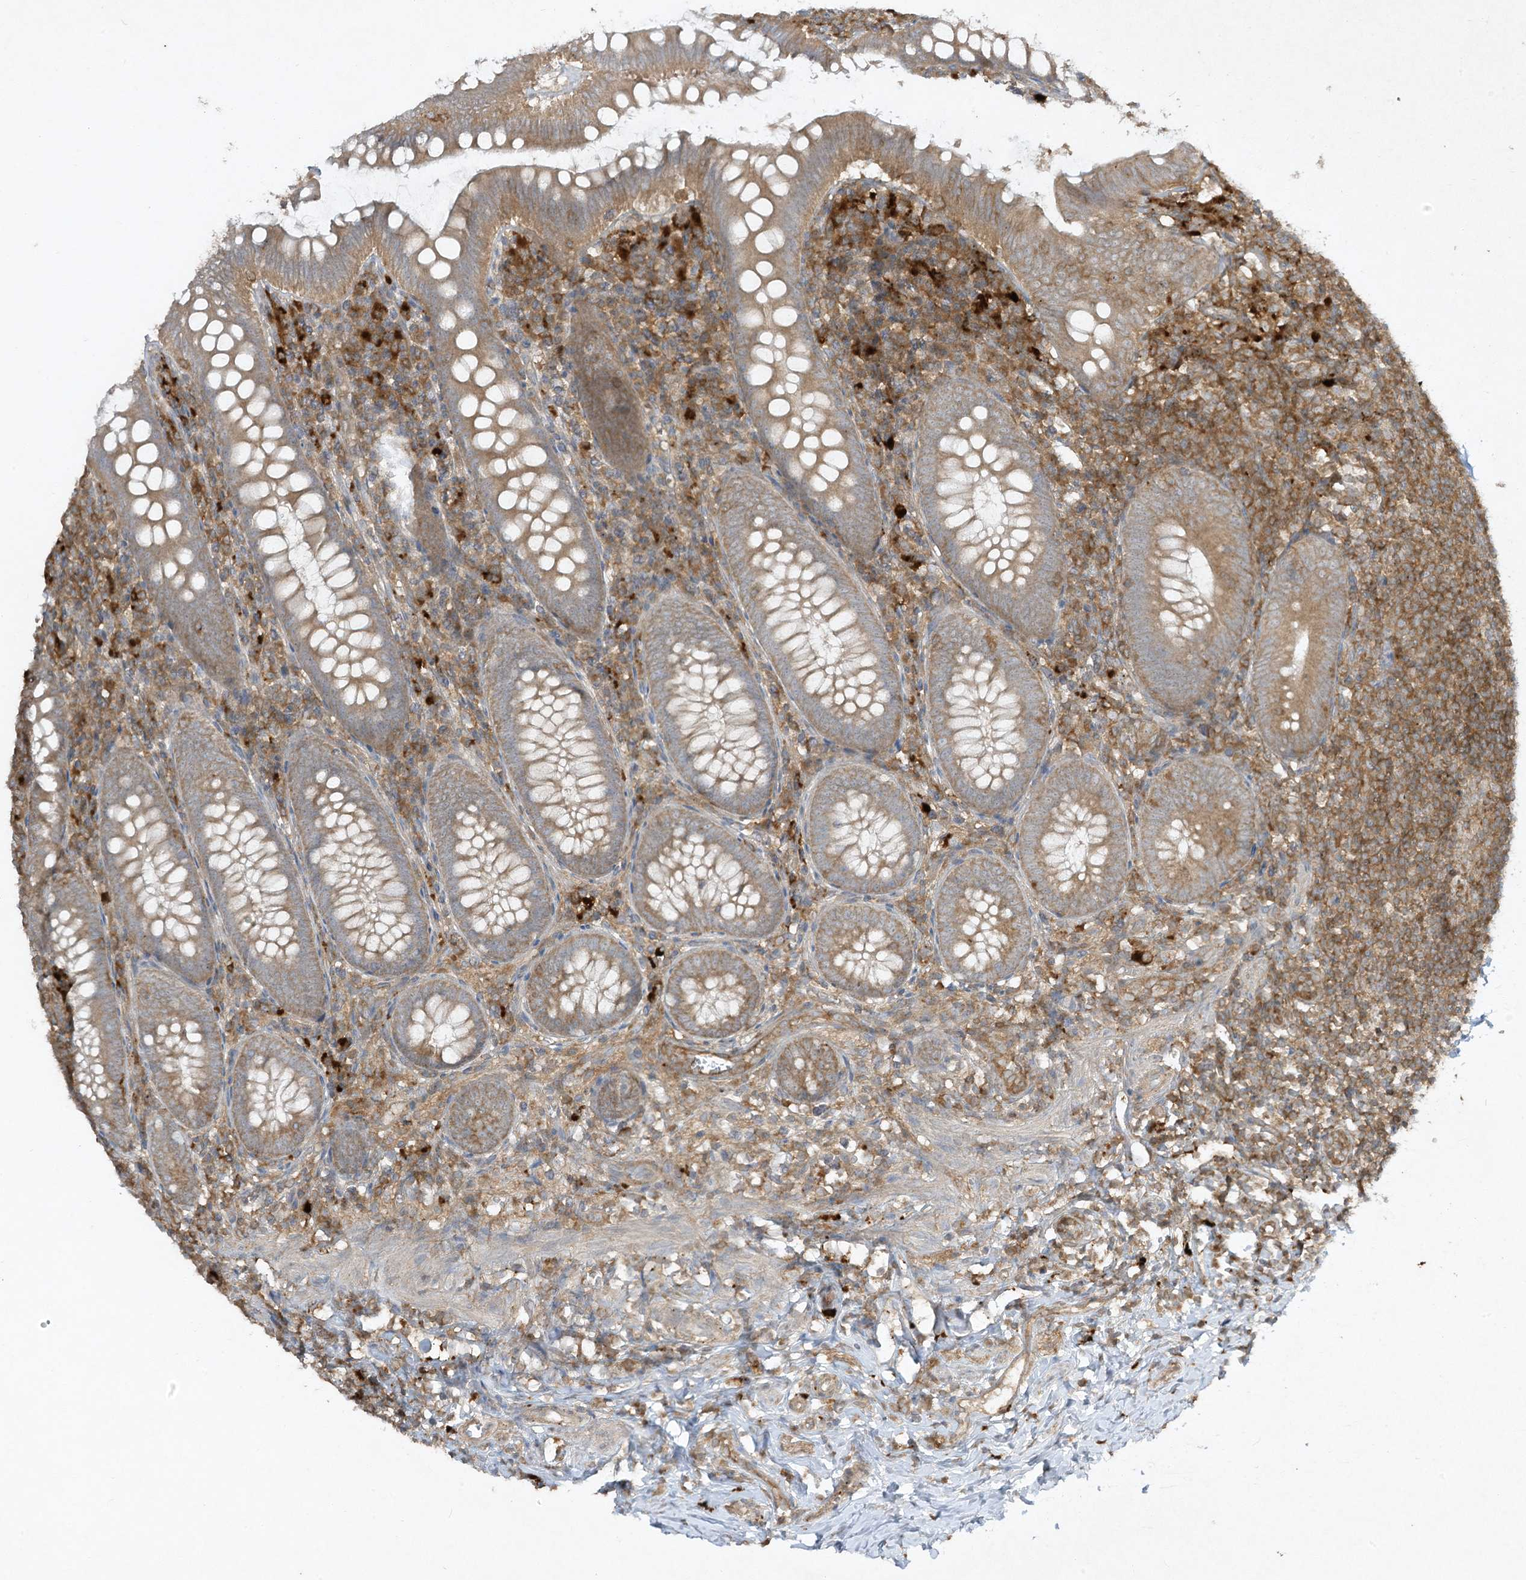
{"staining": {"intensity": "moderate", "quantity": ">75%", "location": "cytoplasmic/membranous"}, "tissue": "appendix", "cell_type": "Glandular cells", "image_type": "normal", "snomed": [{"axis": "morphology", "description": "Normal tissue, NOS"}, {"axis": "topography", "description": "Appendix"}], "caption": "Appendix stained for a protein (brown) reveals moderate cytoplasmic/membranous positive positivity in about >75% of glandular cells.", "gene": "LDAH", "patient": {"sex": "male", "age": 14}}